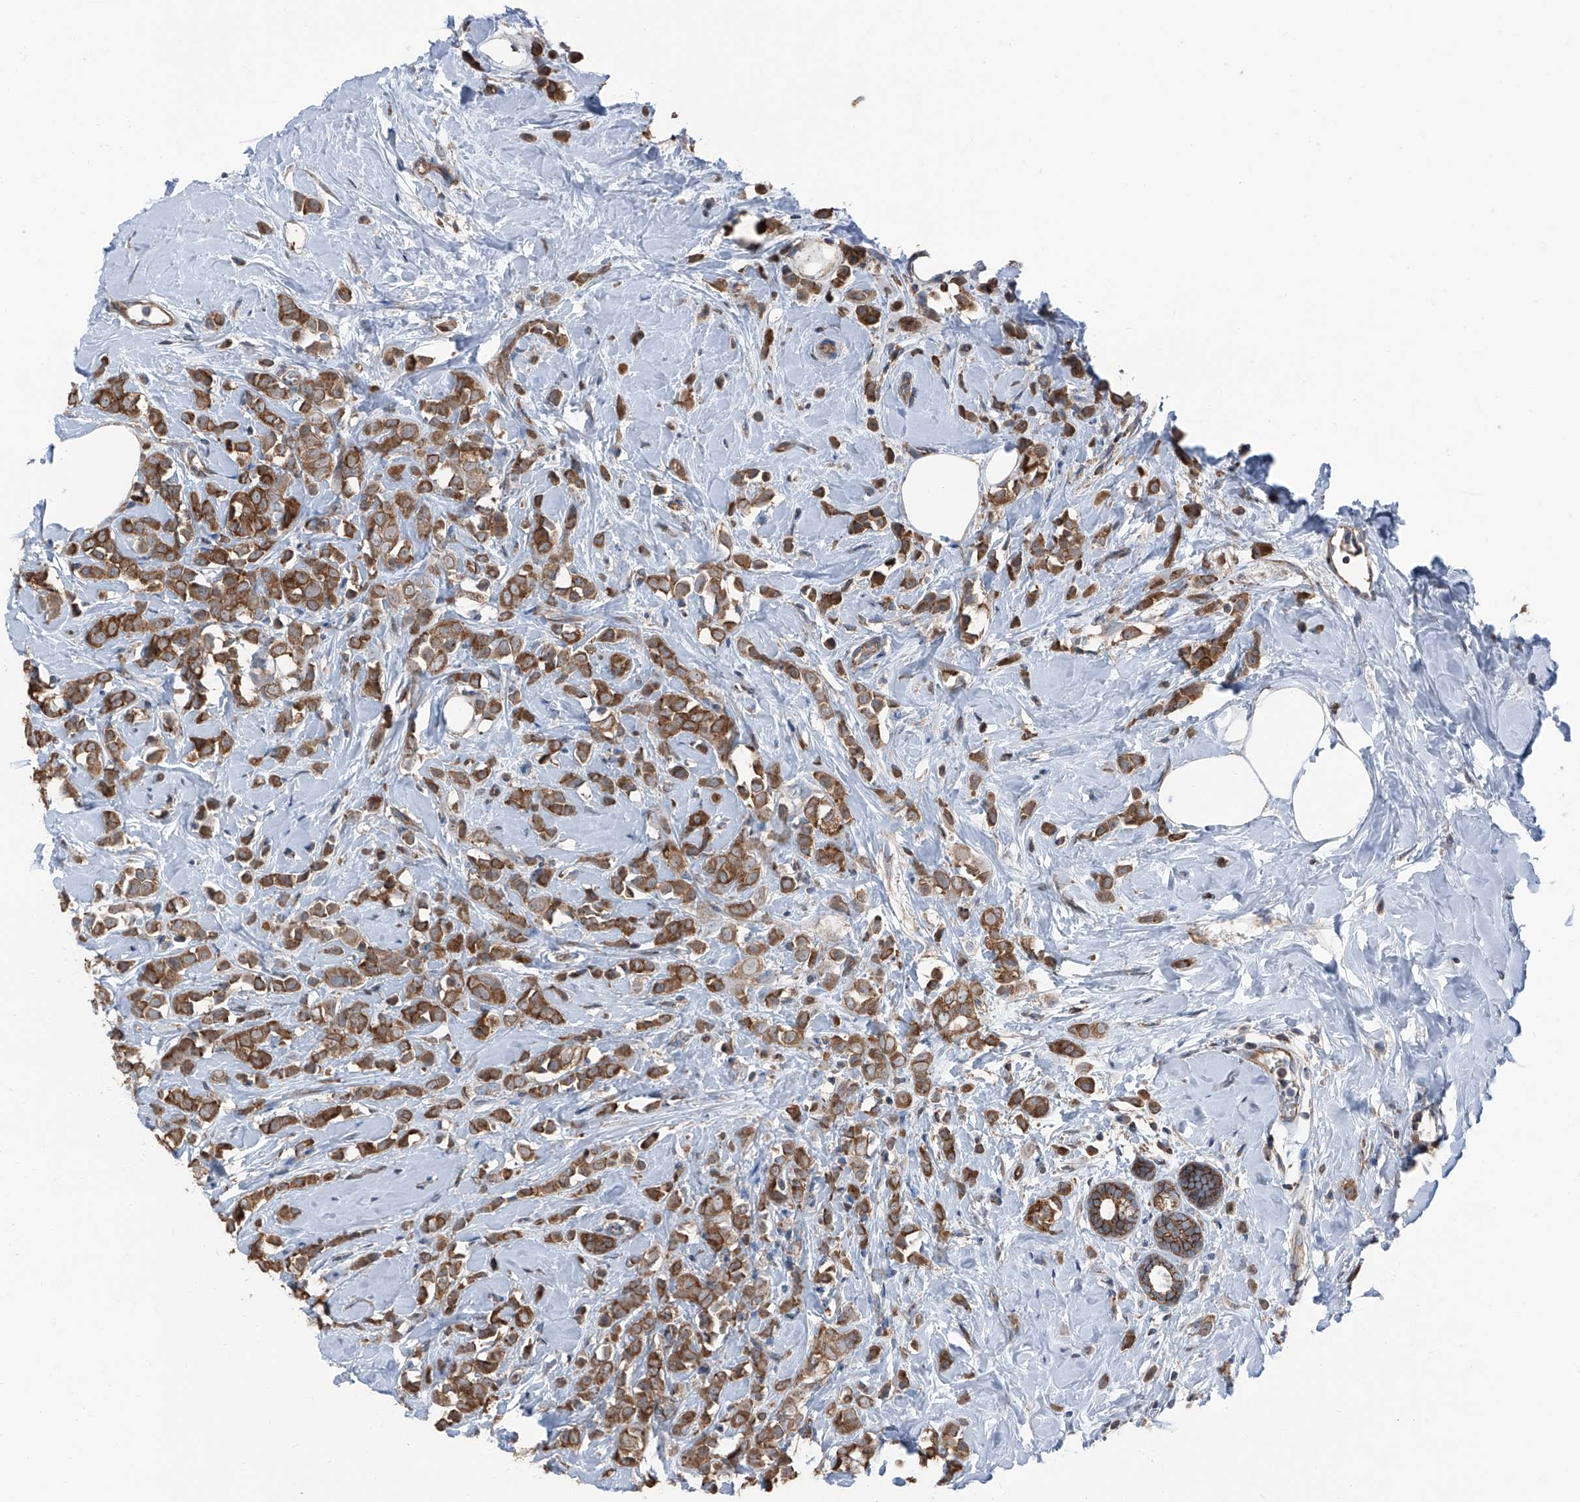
{"staining": {"intensity": "moderate", "quantity": ">75%", "location": "cytoplasmic/membranous"}, "tissue": "breast cancer", "cell_type": "Tumor cells", "image_type": "cancer", "snomed": [{"axis": "morphology", "description": "Lobular carcinoma"}, {"axis": "topography", "description": "Breast"}], "caption": "There is medium levels of moderate cytoplasmic/membranous expression in tumor cells of lobular carcinoma (breast), as demonstrated by immunohistochemical staining (brown color).", "gene": "GPR142", "patient": {"sex": "female", "age": 47}}